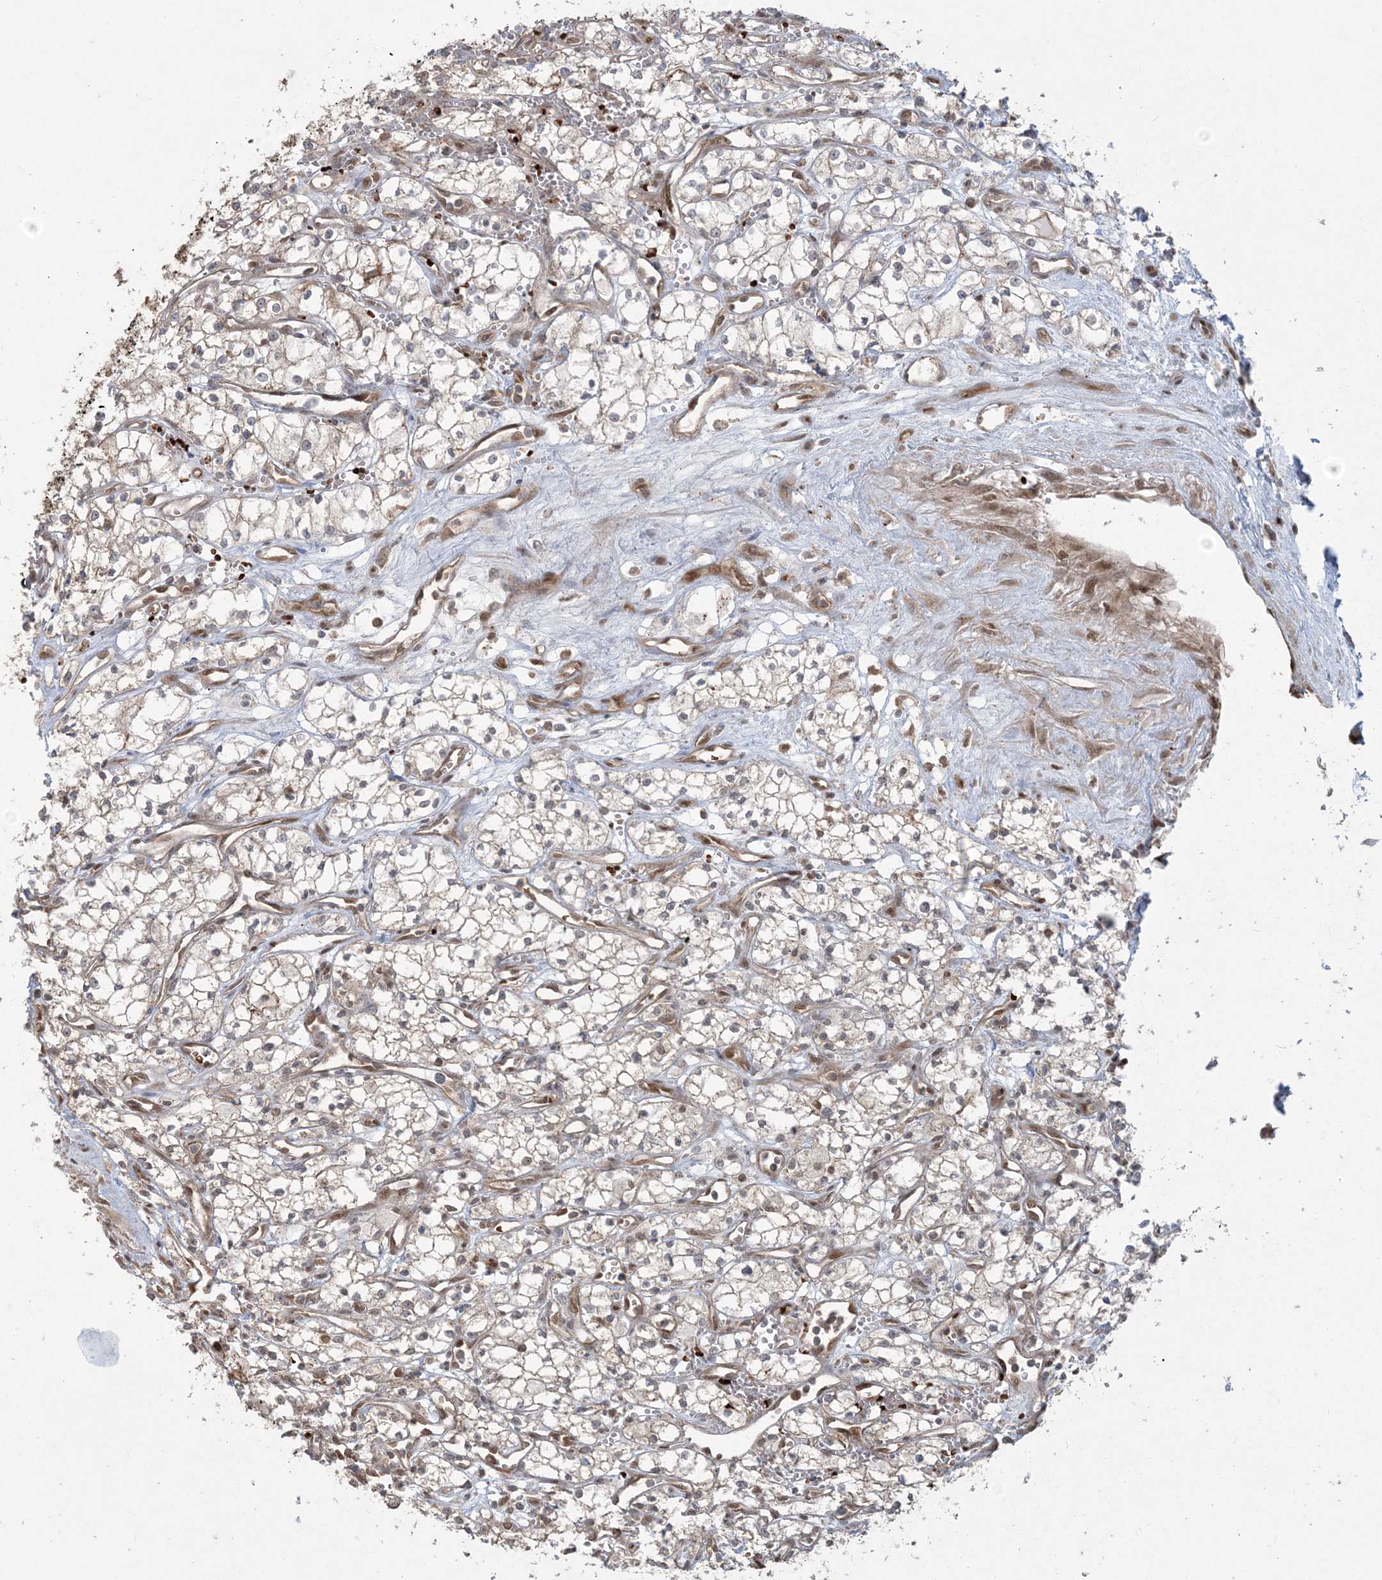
{"staining": {"intensity": "weak", "quantity": "<25%", "location": "cytoplasmic/membranous"}, "tissue": "renal cancer", "cell_type": "Tumor cells", "image_type": "cancer", "snomed": [{"axis": "morphology", "description": "Adenocarcinoma, NOS"}, {"axis": "topography", "description": "Kidney"}], "caption": "This is an immunohistochemistry (IHC) histopathology image of human renal cancer. There is no expression in tumor cells.", "gene": "ABCF3", "patient": {"sex": "male", "age": 59}}